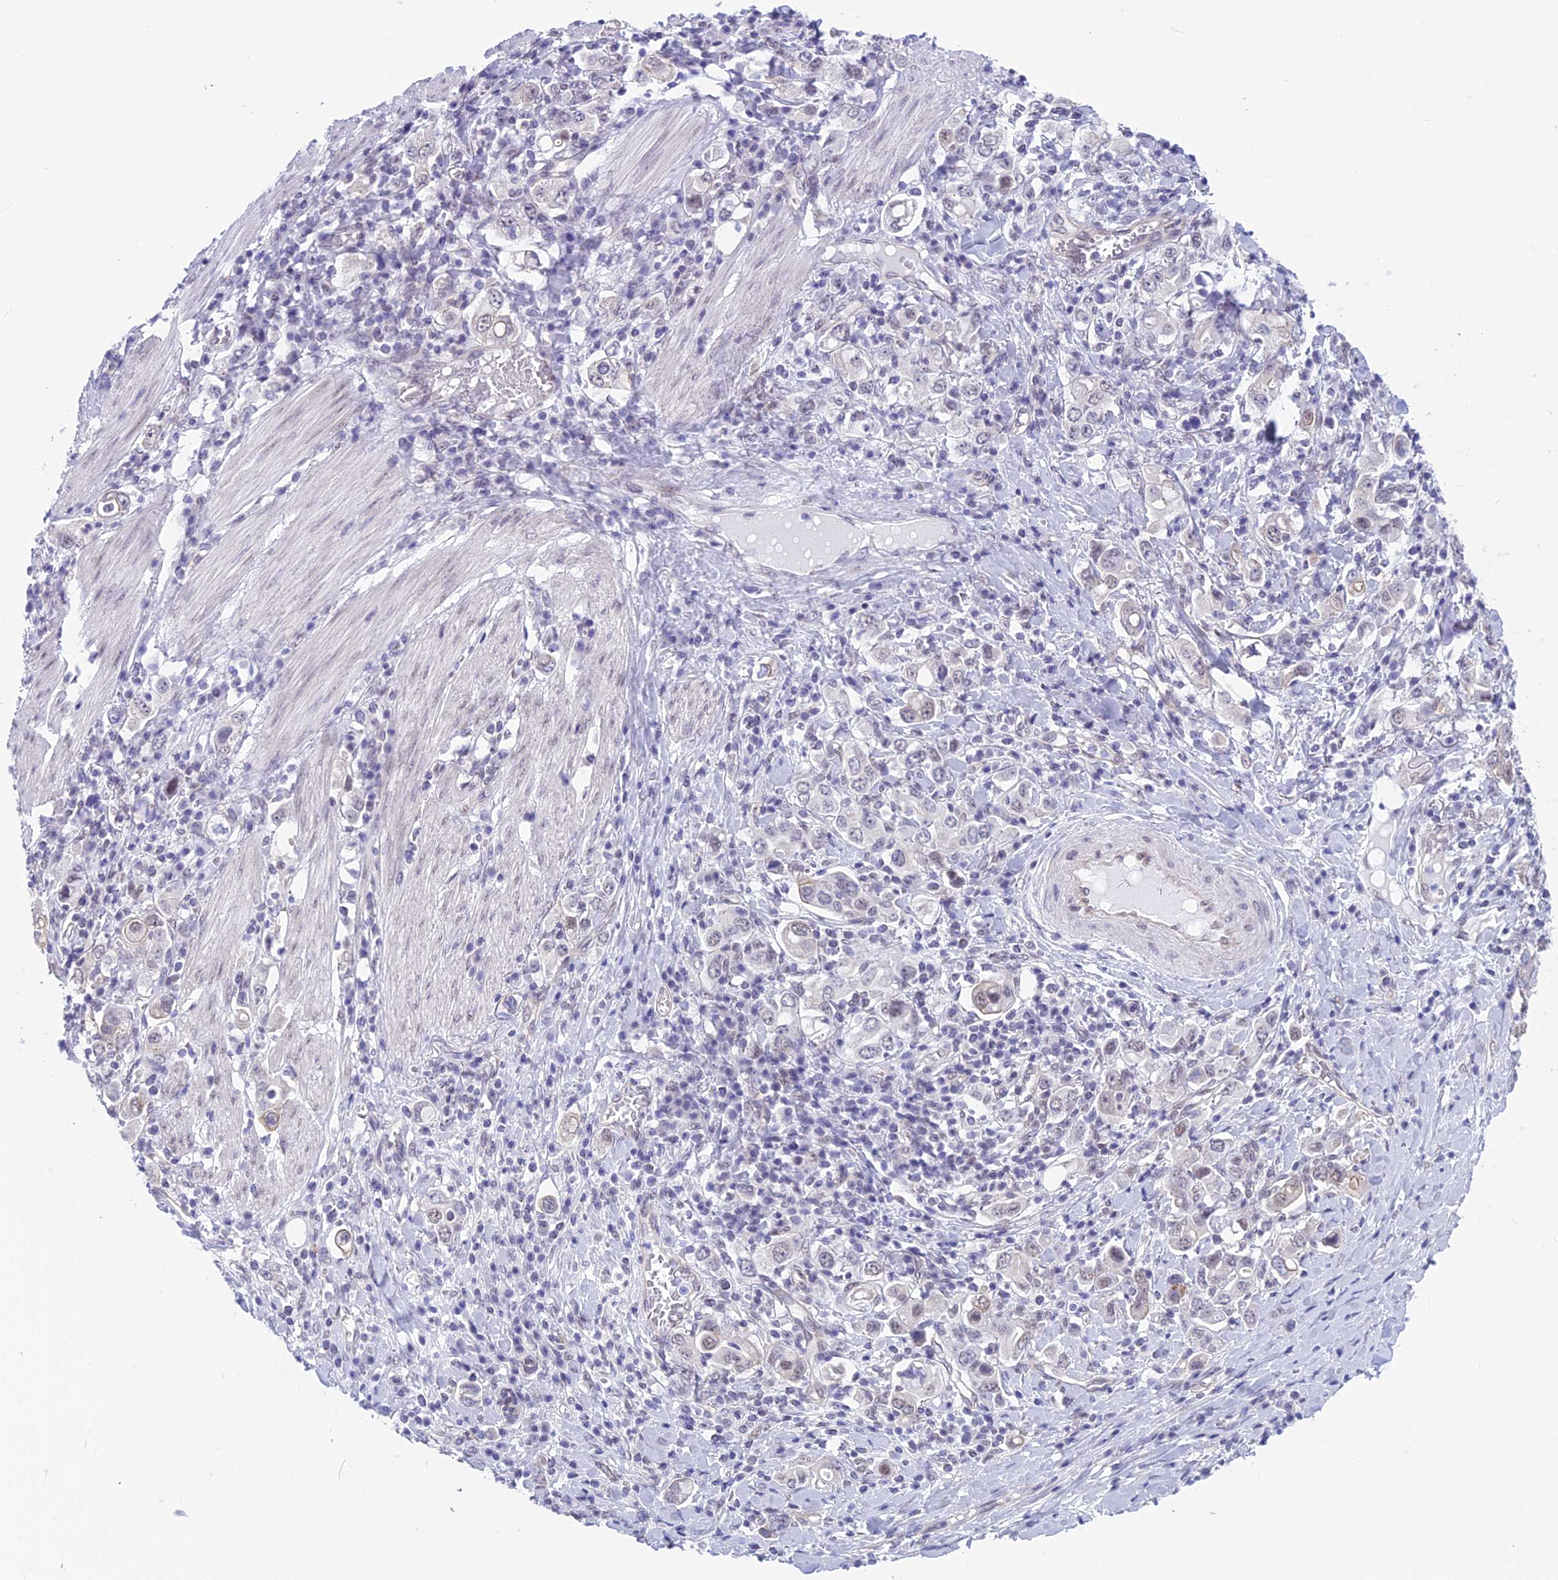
{"staining": {"intensity": "weak", "quantity": "25%-75%", "location": "nuclear"}, "tissue": "stomach cancer", "cell_type": "Tumor cells", "image_type": "cancer", "snomed": [{"axis": "morphology", "description": "Adenocarcinoma, NOS"}, {"axis": "topography", "description": "Stomach, upper"}], "caption": "This is an image of IHC staining of stomach cancer, which shows weak staining in the nuclear of tumor cells.", "gene": "SRSF5", "patient": {"sex": "male", "age": 62}}